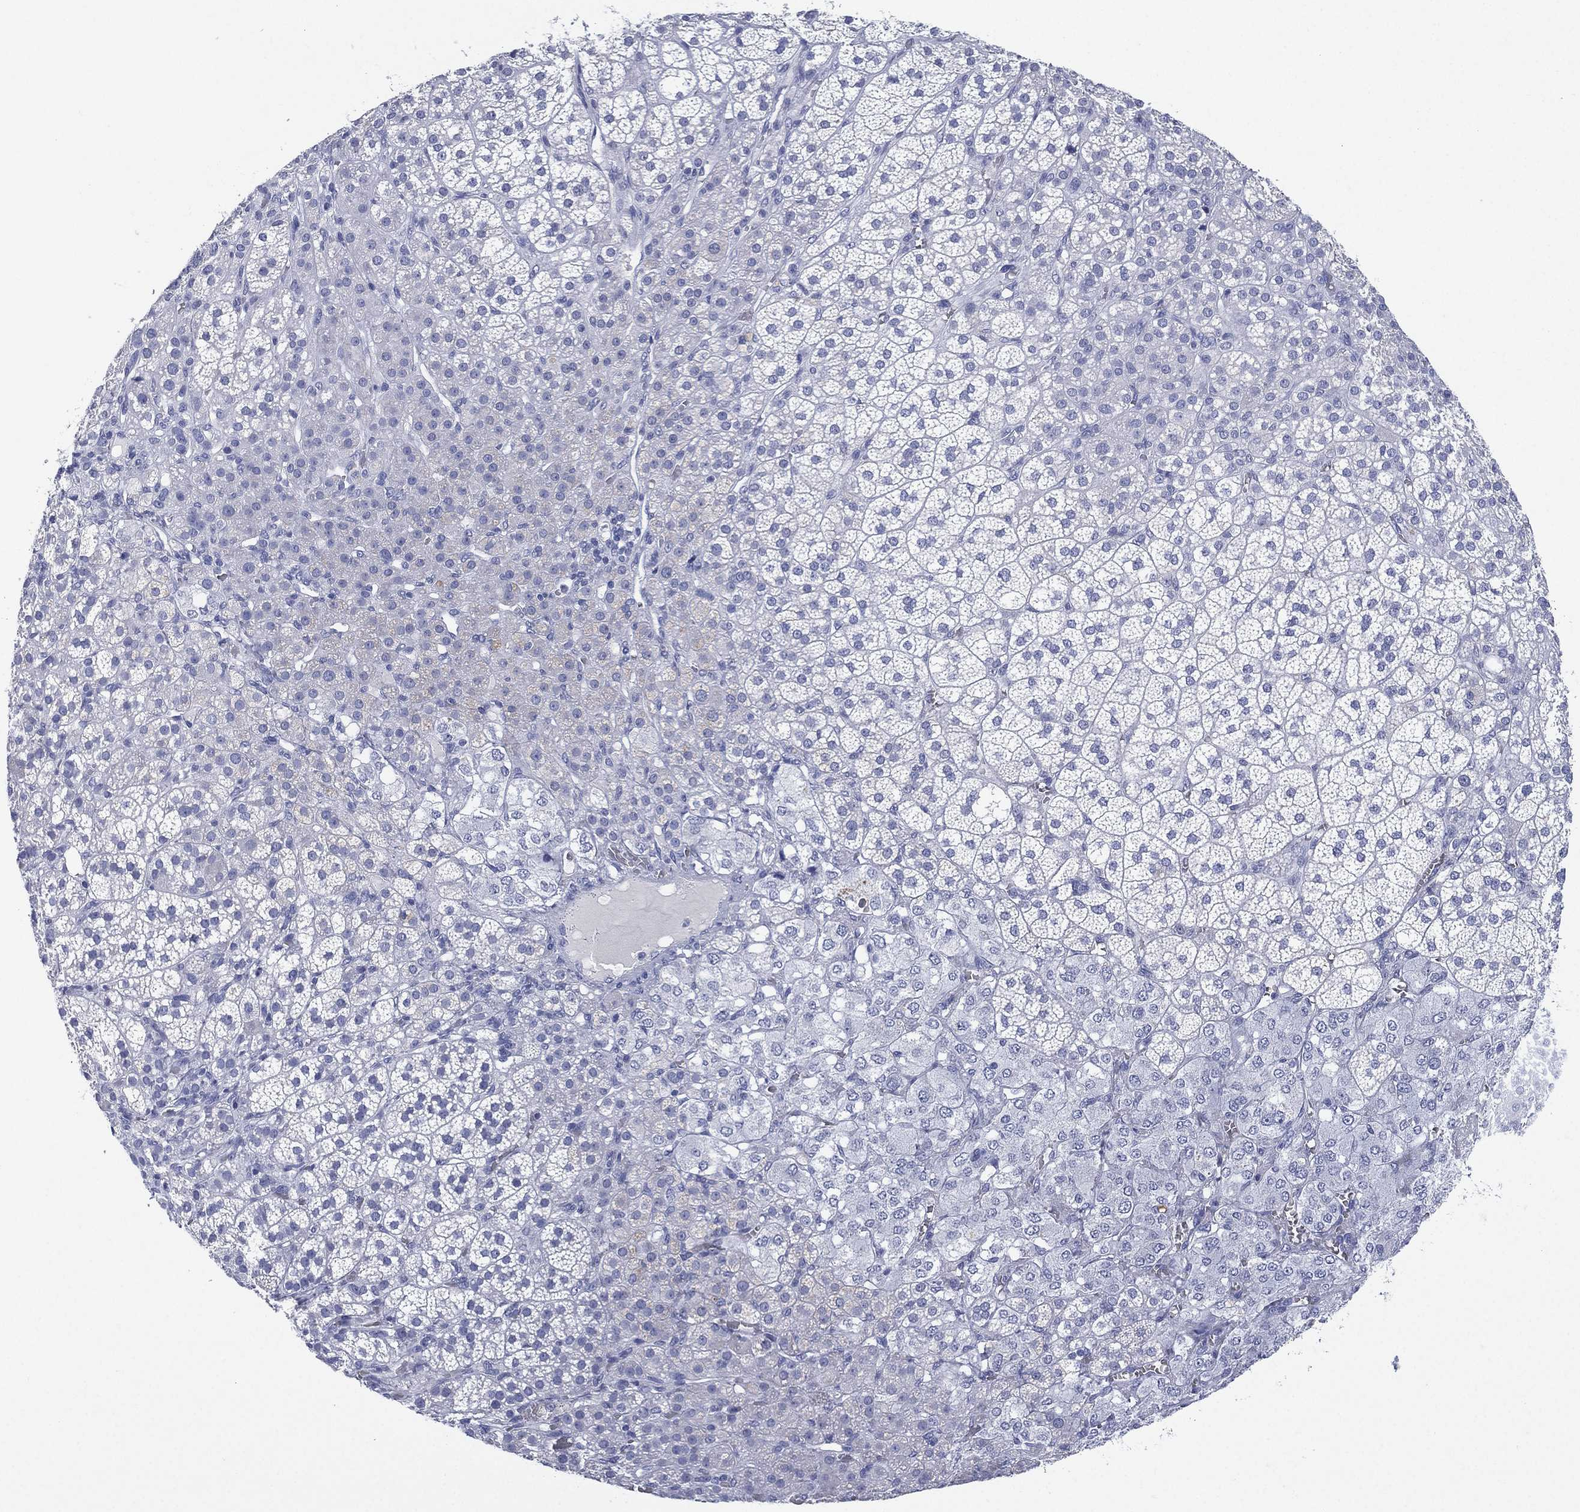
{"staining": {"intensity": "negative", "quantity": "none", "location": "none"}, "tissue": "adrenal gland", "cell_type": "Glandular cells", "image_type": "normal", "snomed": [{"axis": "morphology", "description": "Normal tissue, NOS"}, {"axis": "topography", "description": "Adrenal gland"}], "caption": "IHC histopathology image of unremarkable adrenal gland: human adrenal gland stained with DAB exhibits no significant protein positivity in glandular cells.", "gene": "KRT35", "patient": {"sex": "female", "age": 60}}